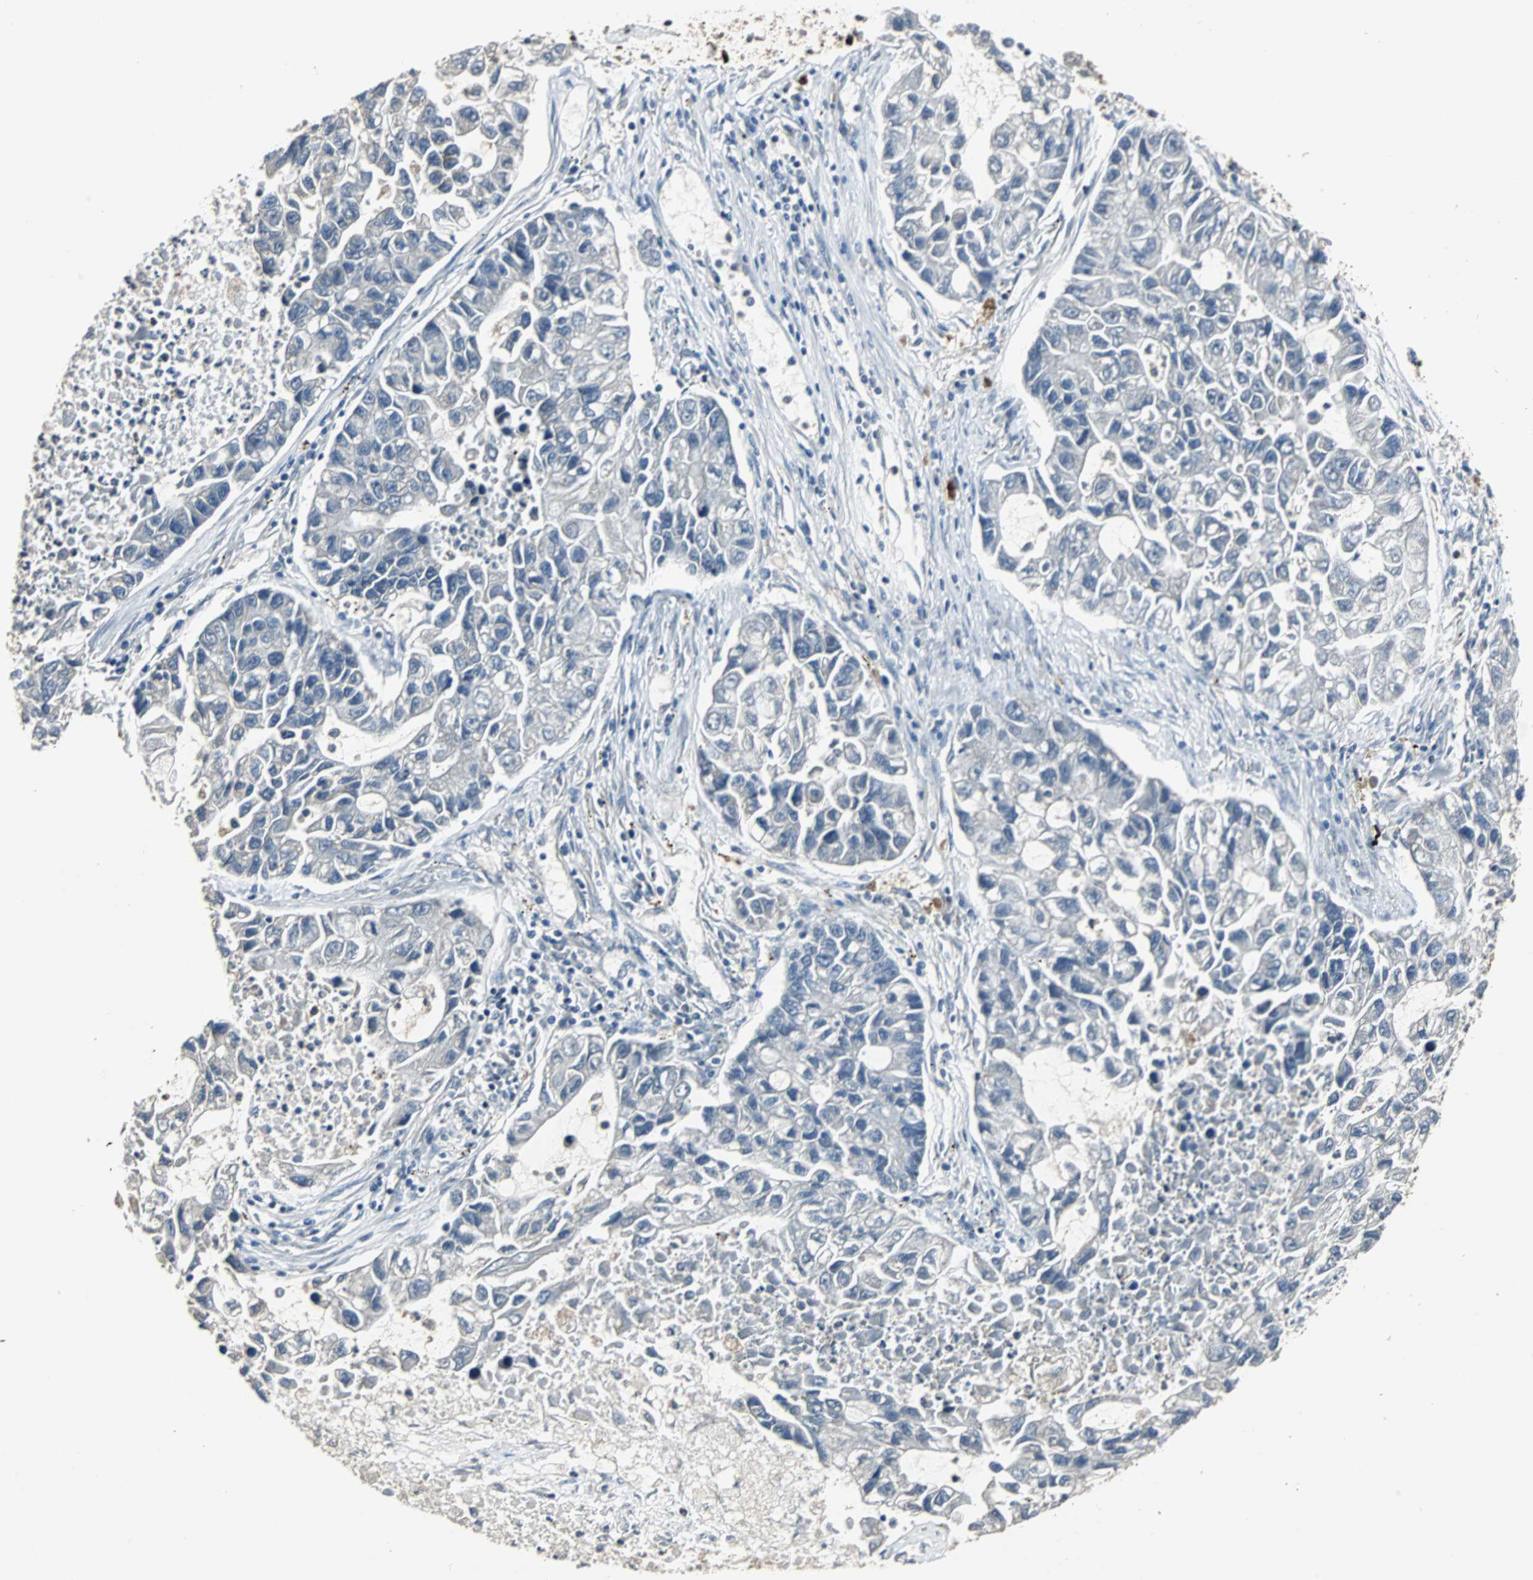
{"staining": {"intensity": "negative", "quantity": "none", "location": "none"}, "tissue": "lung cancer", "cell_type": "Tumor cells", "image_type": "cancer", "snomed": [{"axis": "morphology", "description": "Adenocarcinoma, NOS"}, {"axis": "topography", "description": "Lung"}], "caption": "A high-resolution micrograph shows immunohistochemistry (IHC) staining of adenocarcinoma (lung), which exhibits no significant expression in tumor cells.", "gene": "MED4", "patient": {"sex": "female", "age": 51}}